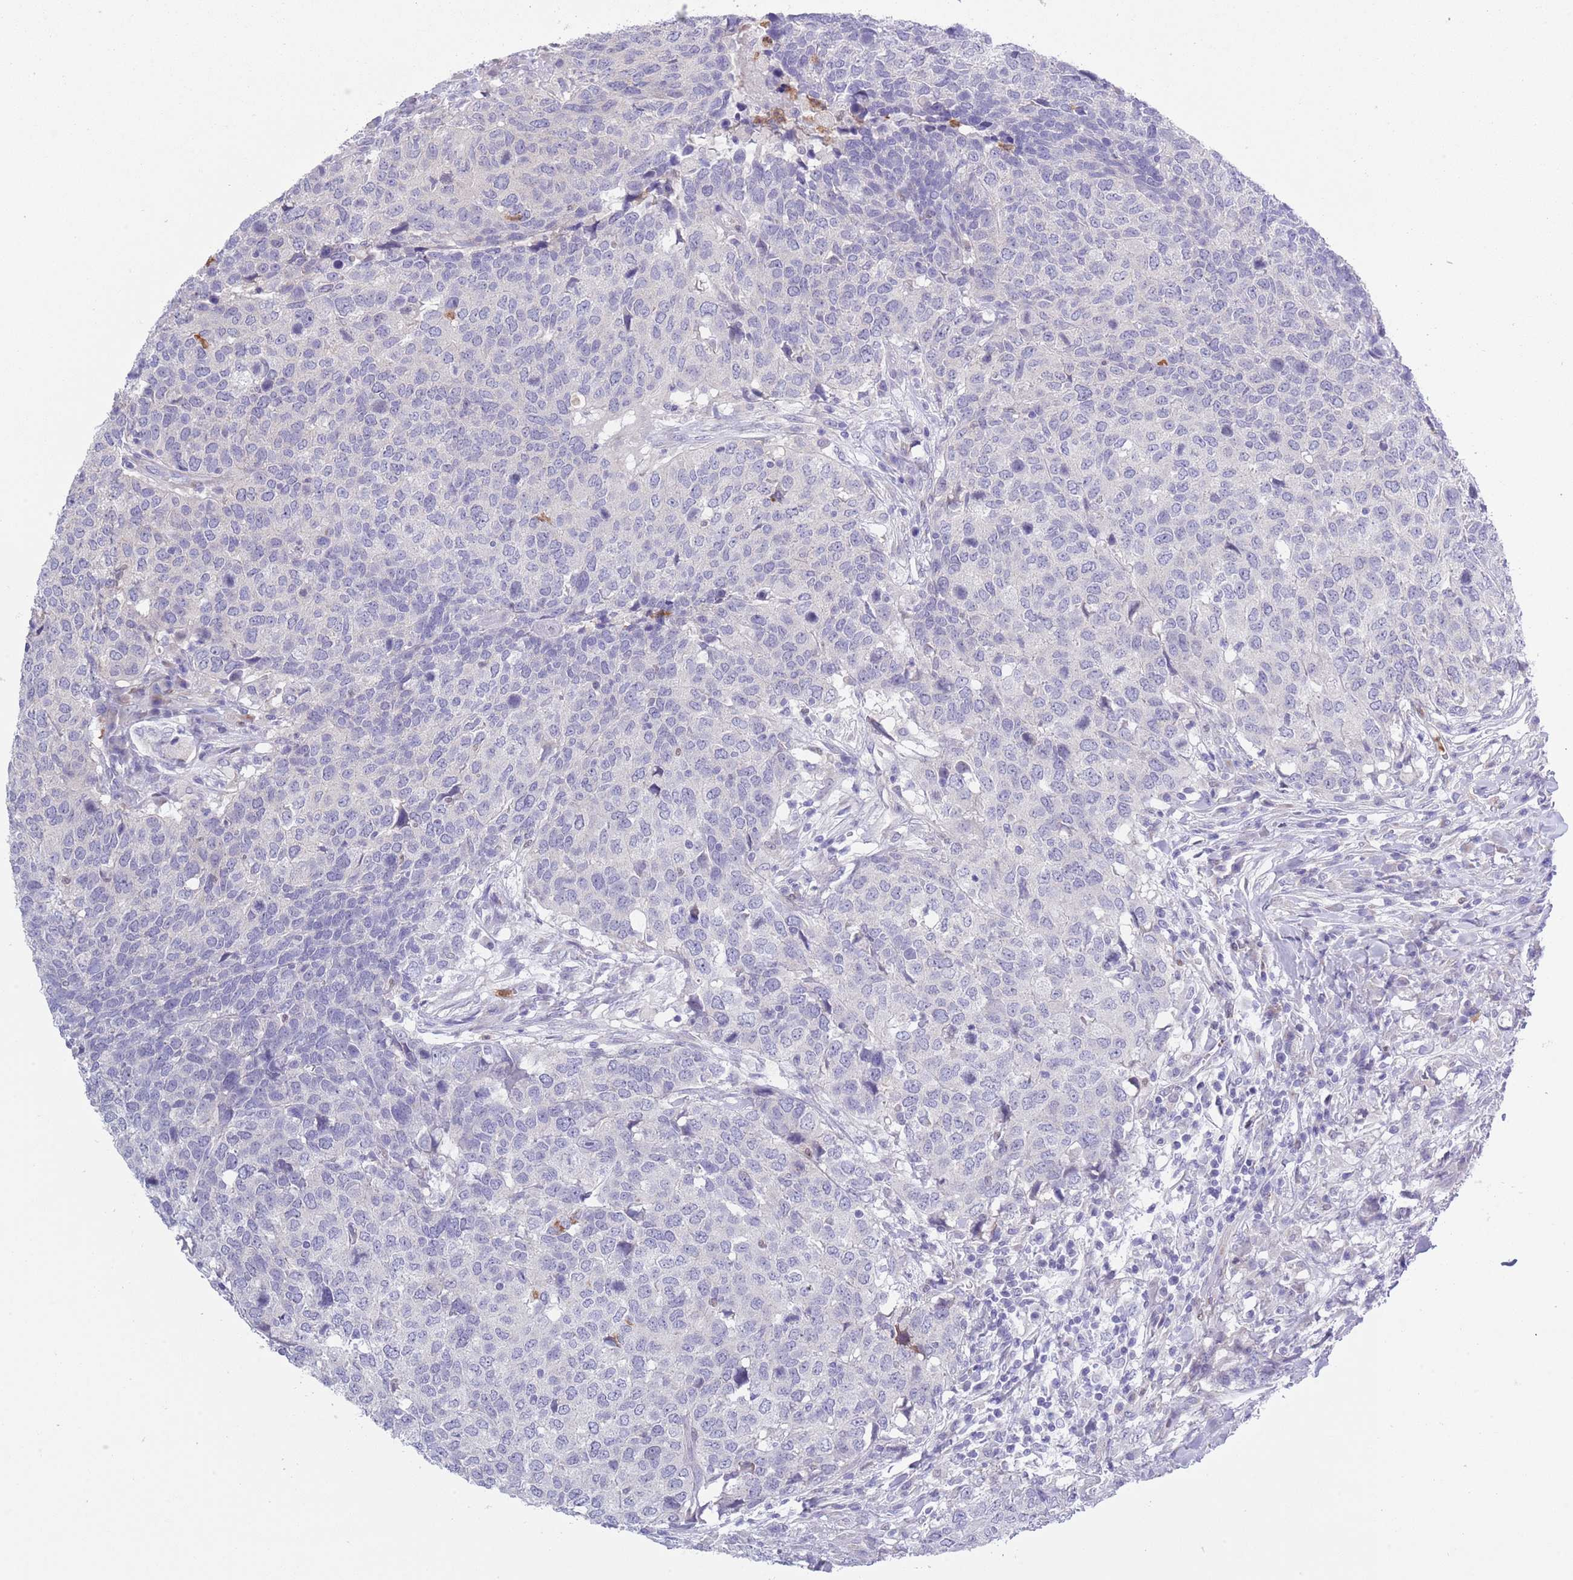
{"staining": {"intensity": "negative", "quantity": "none", "location": "none"}, "tissue": "head and neck cancer", "cell_type": "Tumor cells", "image_type": "cancer", "snomed": [{"axis": "morphology", "description": "Normal tissue, NOS"}, {"axis": "morphology", "description": "Squamous cell carcinoma, NOS"}, {"axis": "topography", "description": "Skeletal muscle"}, {"axis": "topography", "description": "Vascular tissue"}, {"axis": "topography", "description": "Peripheral nerve tissue"}, {"axis": "topography", "description": "Head-Neck"}], "caption": "Immunohistochemistry of squamous cell carcinoma (head and neck) shows no expression in tumor cells.", "gene": "ZFP2", "patient": {"sex": "male", "age": 66}}